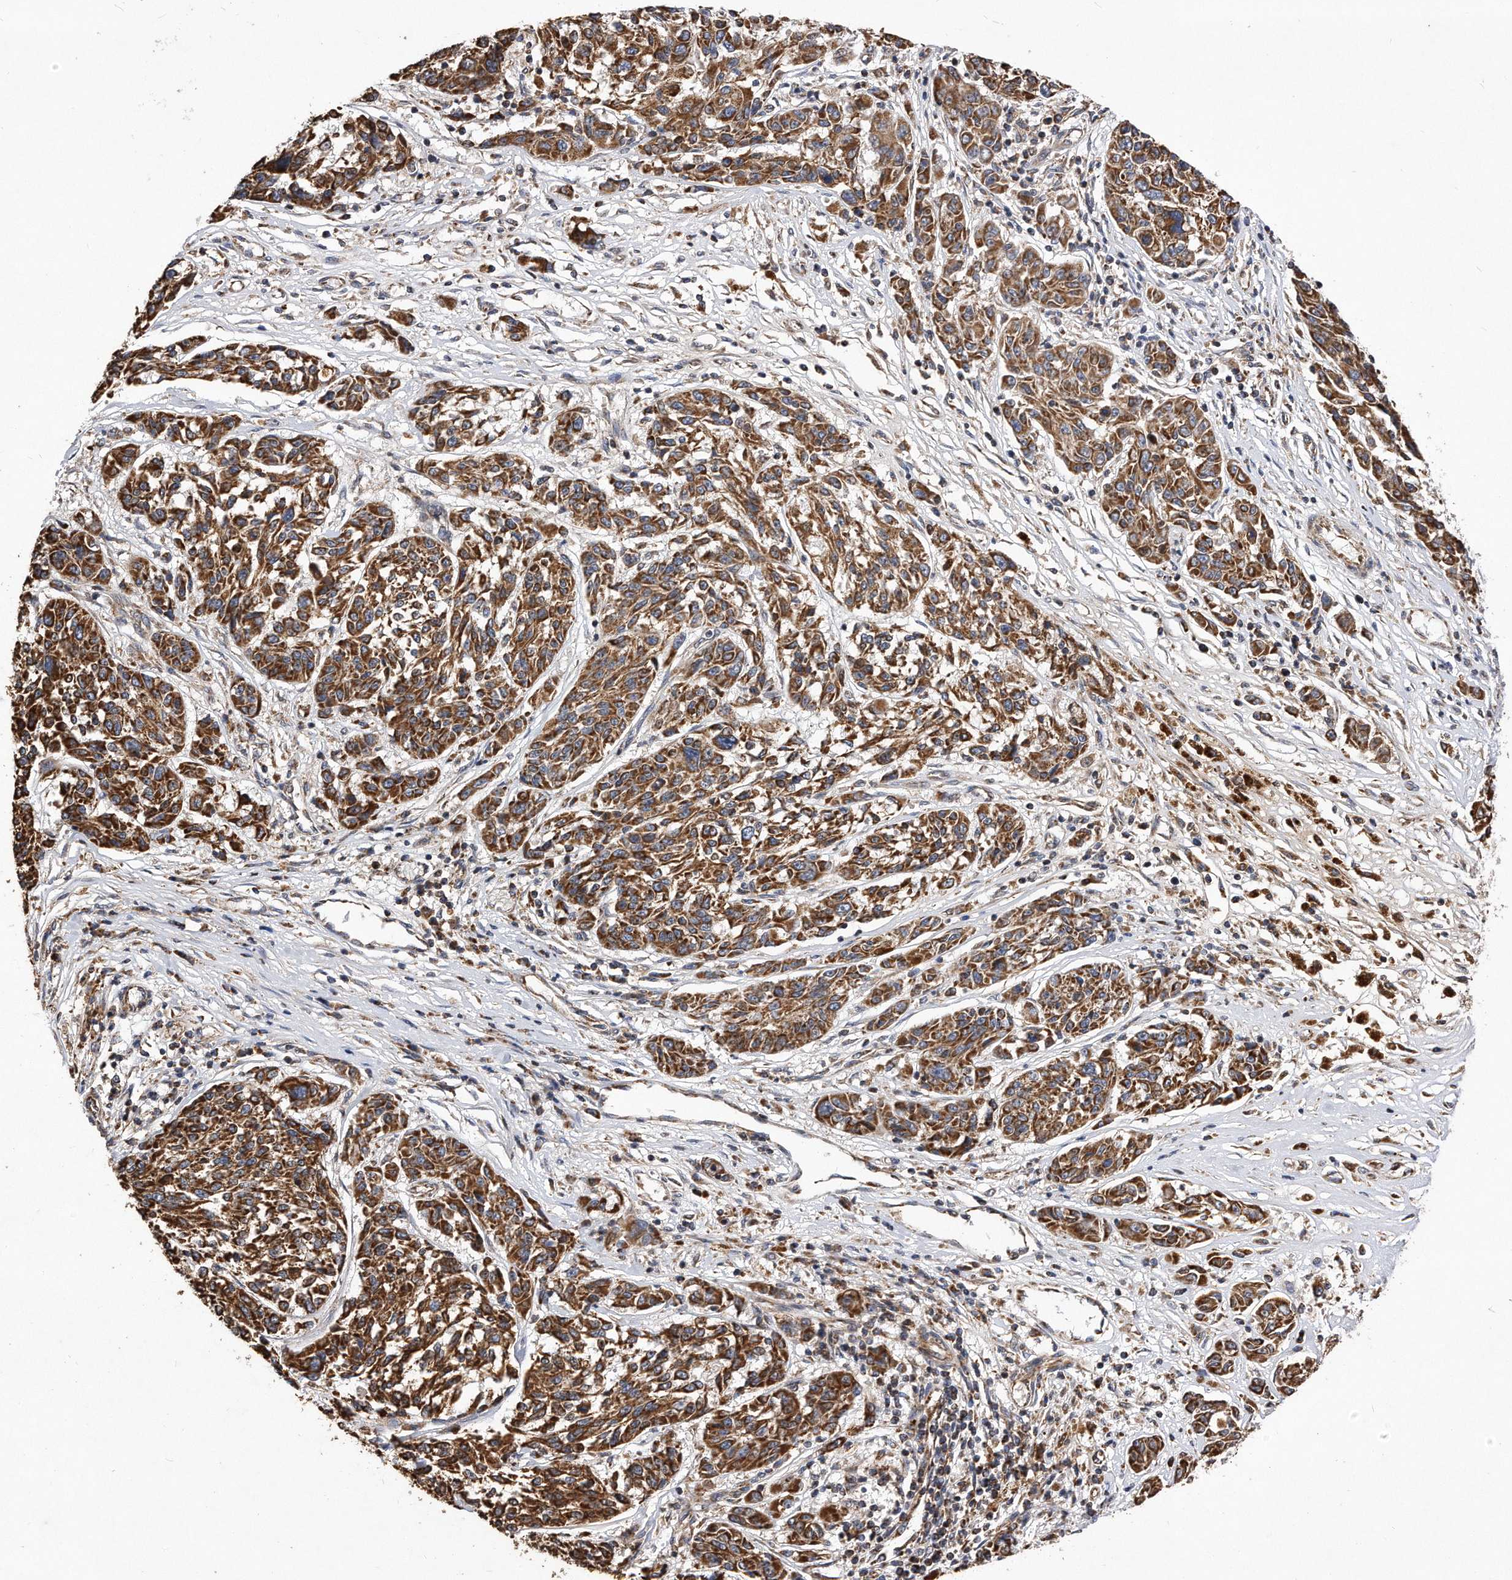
{"staining": {"intensity": "moderate", "quantity": ">75%", "location": "cytoplasmic/membranous"}, "tissue": "melanoma", "cell_type": "Tumor cells", "image_type": "cancer", "snomed": [{"axis": "morphology", "description": "Malignant melanoma, NOS"}, {"axis": "topography", "description": "Skin"}], "caption": "Malignant melanoma was stained to show a protein in brown. There is medium levels of moderate cytoplasmic/membranous positivity in about >75% of tumor cells. (DAB IHC, brown staining for protein, blue staining for nuclei).", "gene": "PPP5C", "patient": {"sex": "male", "age": 53}}